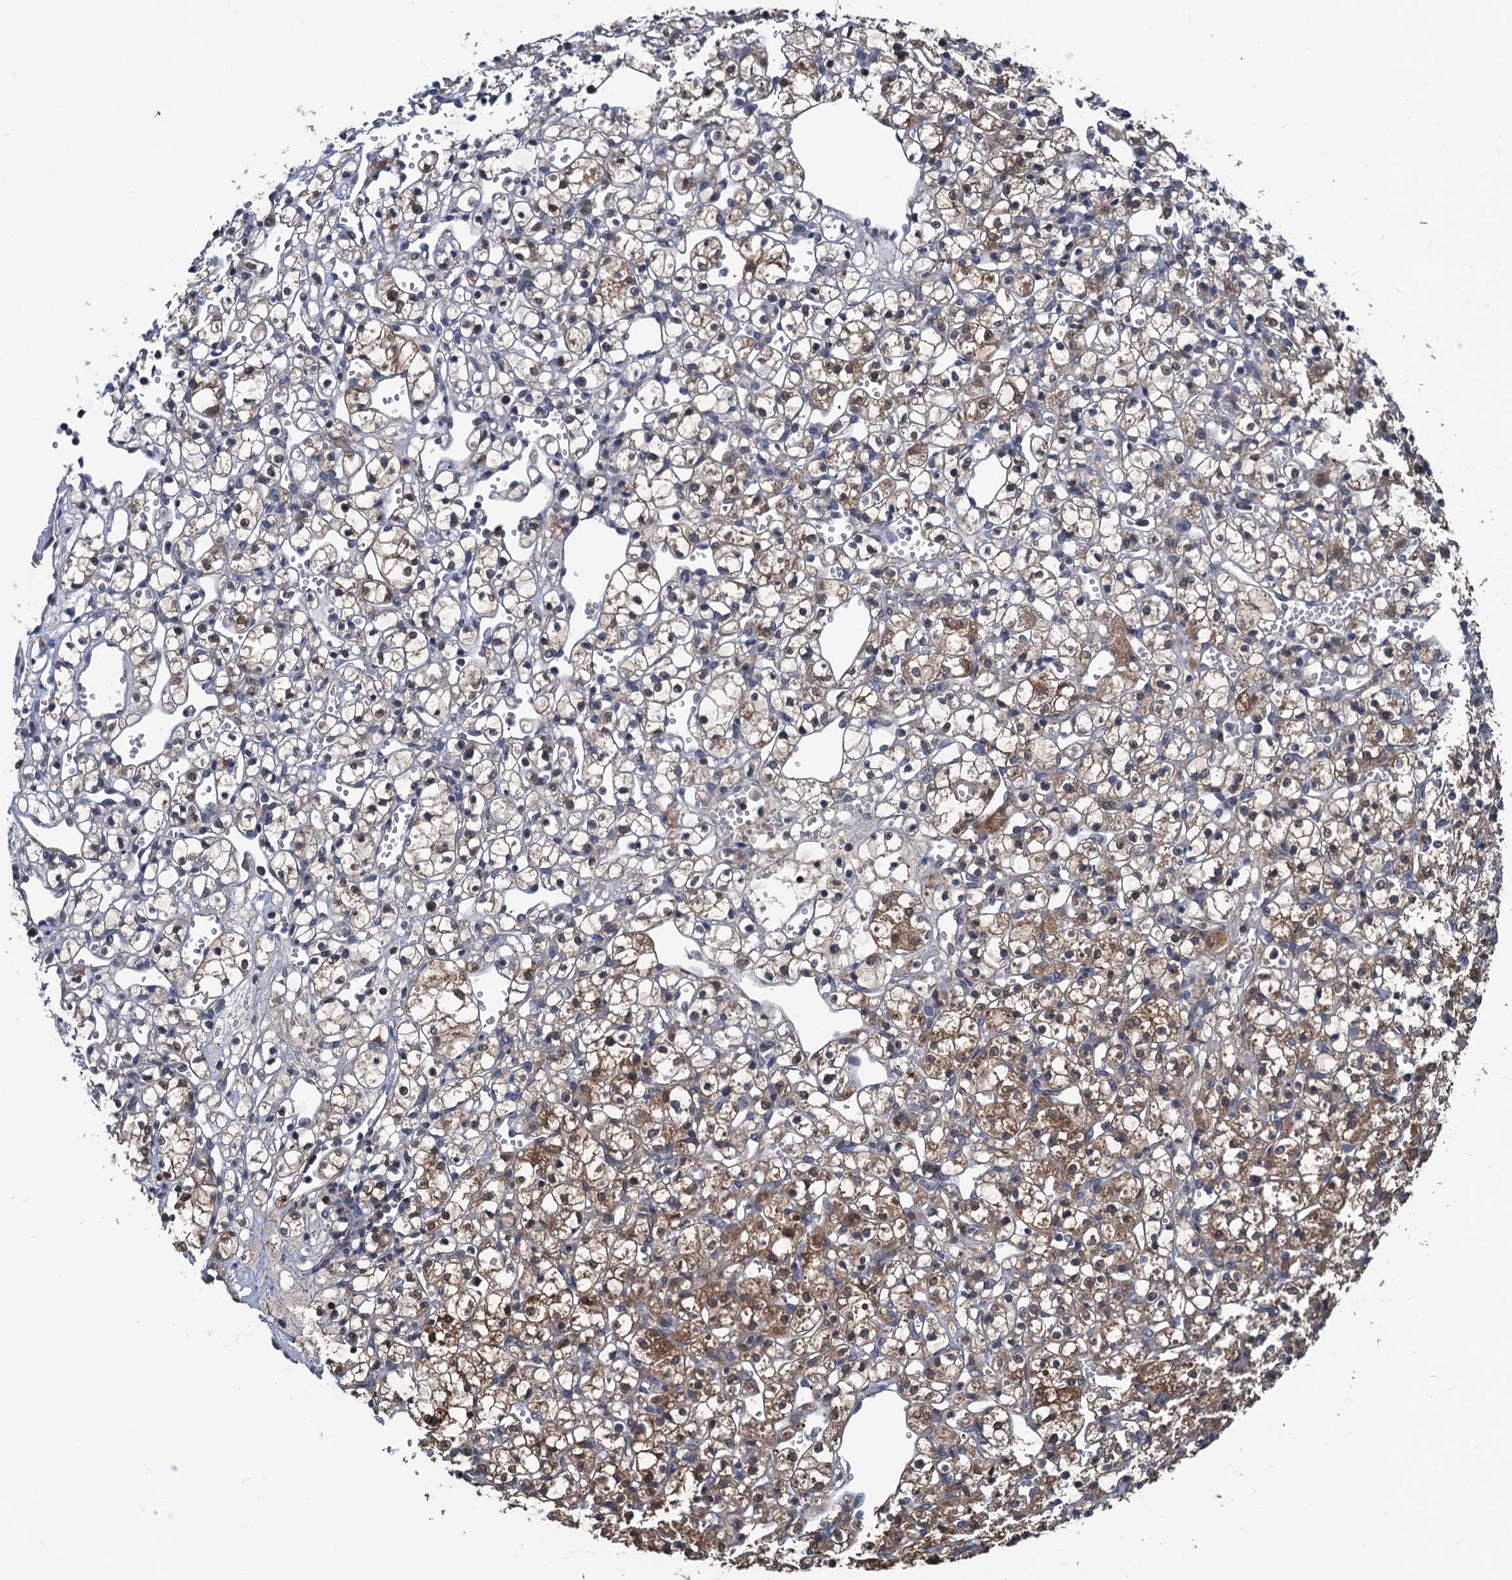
{"staining": {"intensity": "moderate", "quantity": "25%-75%", "location": "cytoplasmic/membranous,nuclear"}, "tissue": "renal cancer", "cell_type": "Tumor cells", "image_type": "cancer", "snomed": [{"axis": "morphology", "description": "Adenocarcinoma, NOS"}, {"axis": "topography", "description": "Kidney"}], "caption": "Immunohistochemical staining of renal cancer (adenocarcinoma) reveals medium levels of moderate cytoplasmic/membranous and nuclear protein staining in approximately 25%-75% of tumor cells. (DAB IHC with brightfield microscopy, high magnification).", "gene": "RTKN2", "patient": {"sex": "female", "age": 59}}